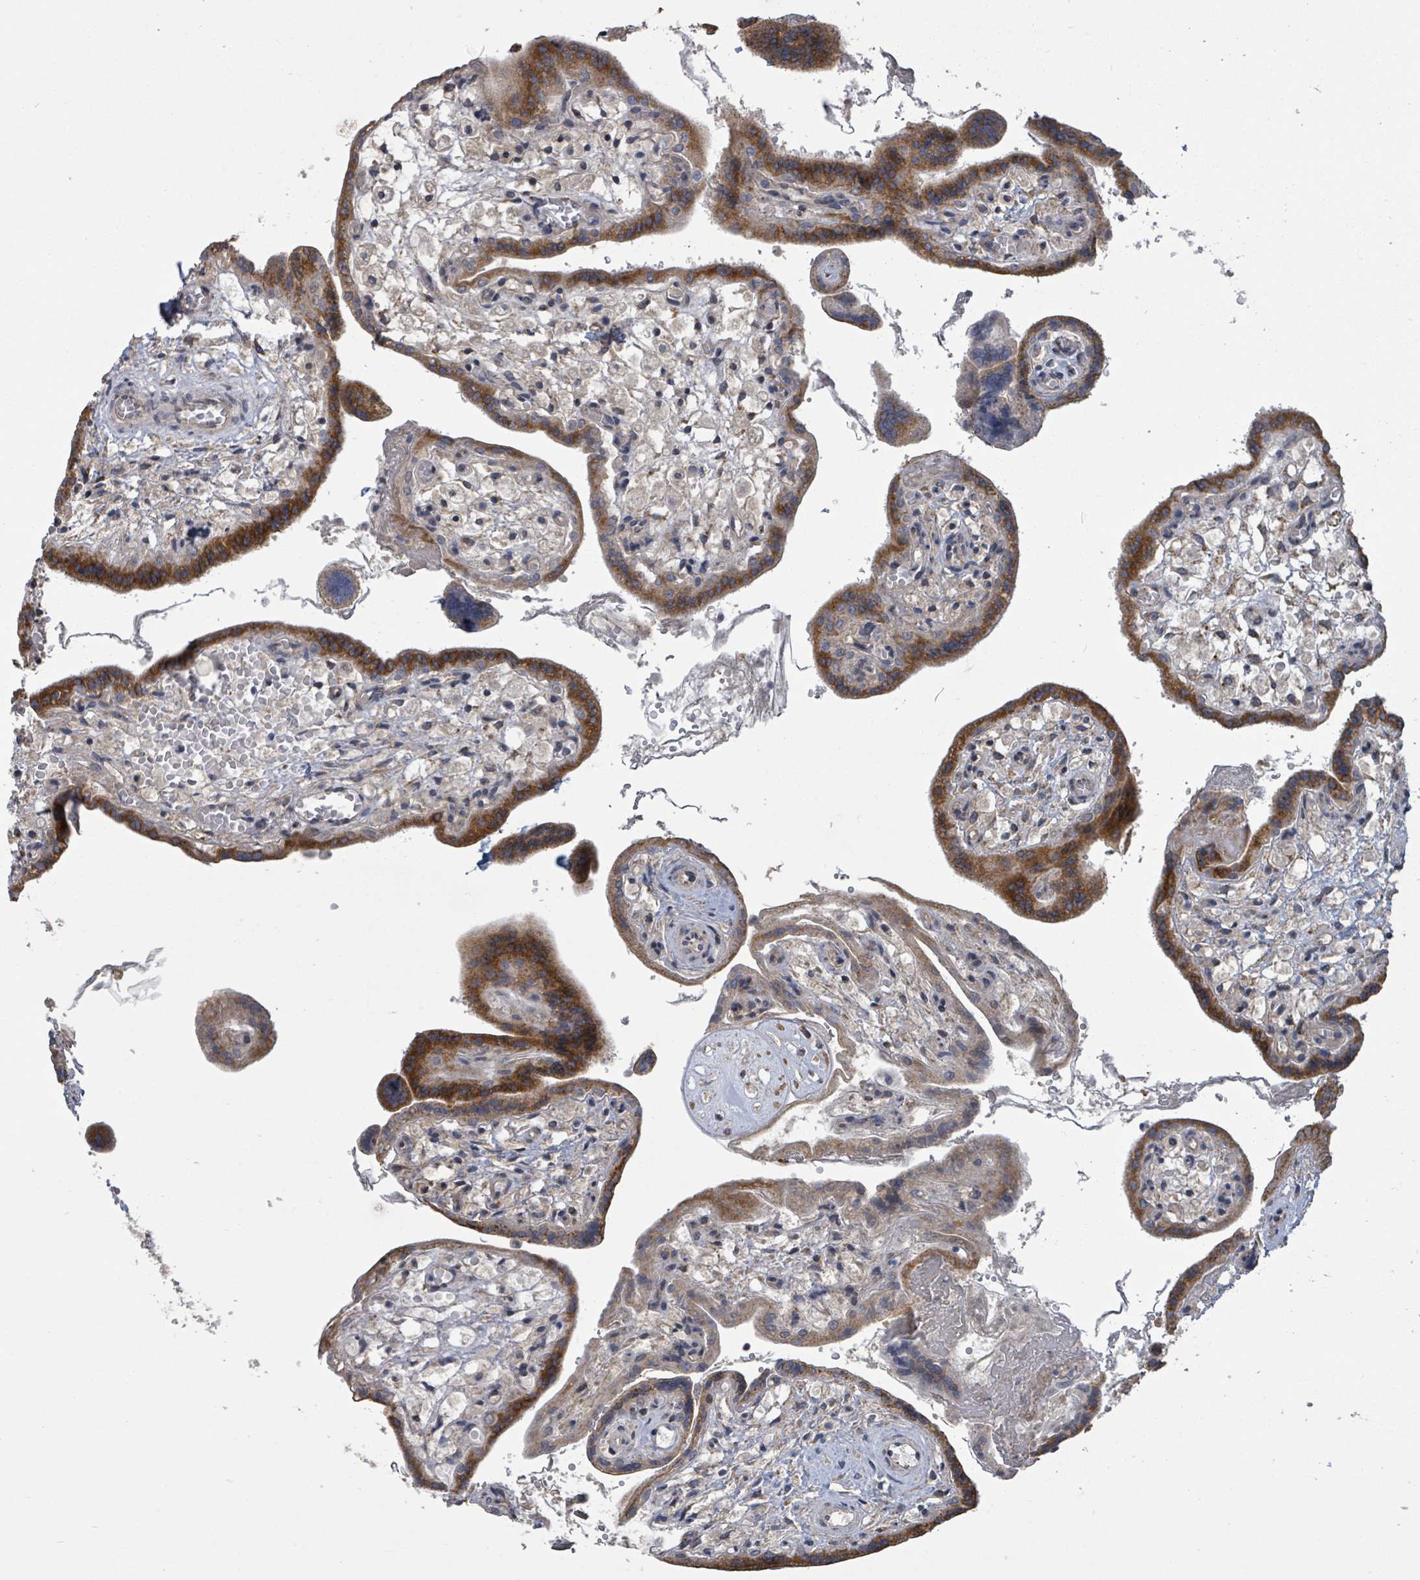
{"staining": {"intensity": "moderate", "quantity": ">75%", "location": "cytoplasmic/membranous,nuclear"}, "tissue": "placenta", "cell_type": "Trophoblastic cells", "image_type": "normal", "snomed": [{"axis": "morphology", "description": "Normal tissue, NOS"}, {"axis": "topography", "description": "Placenta"}], "caption": "Immunohistochemistry (DAB) staining of benign human placenta reveals moderate cytoplasmic/membranous,nuclear protein expression in about >75% of trophoblastic cells.", "gene": "ZBTB14", "patient": {"sex": "female", "age": 37}}